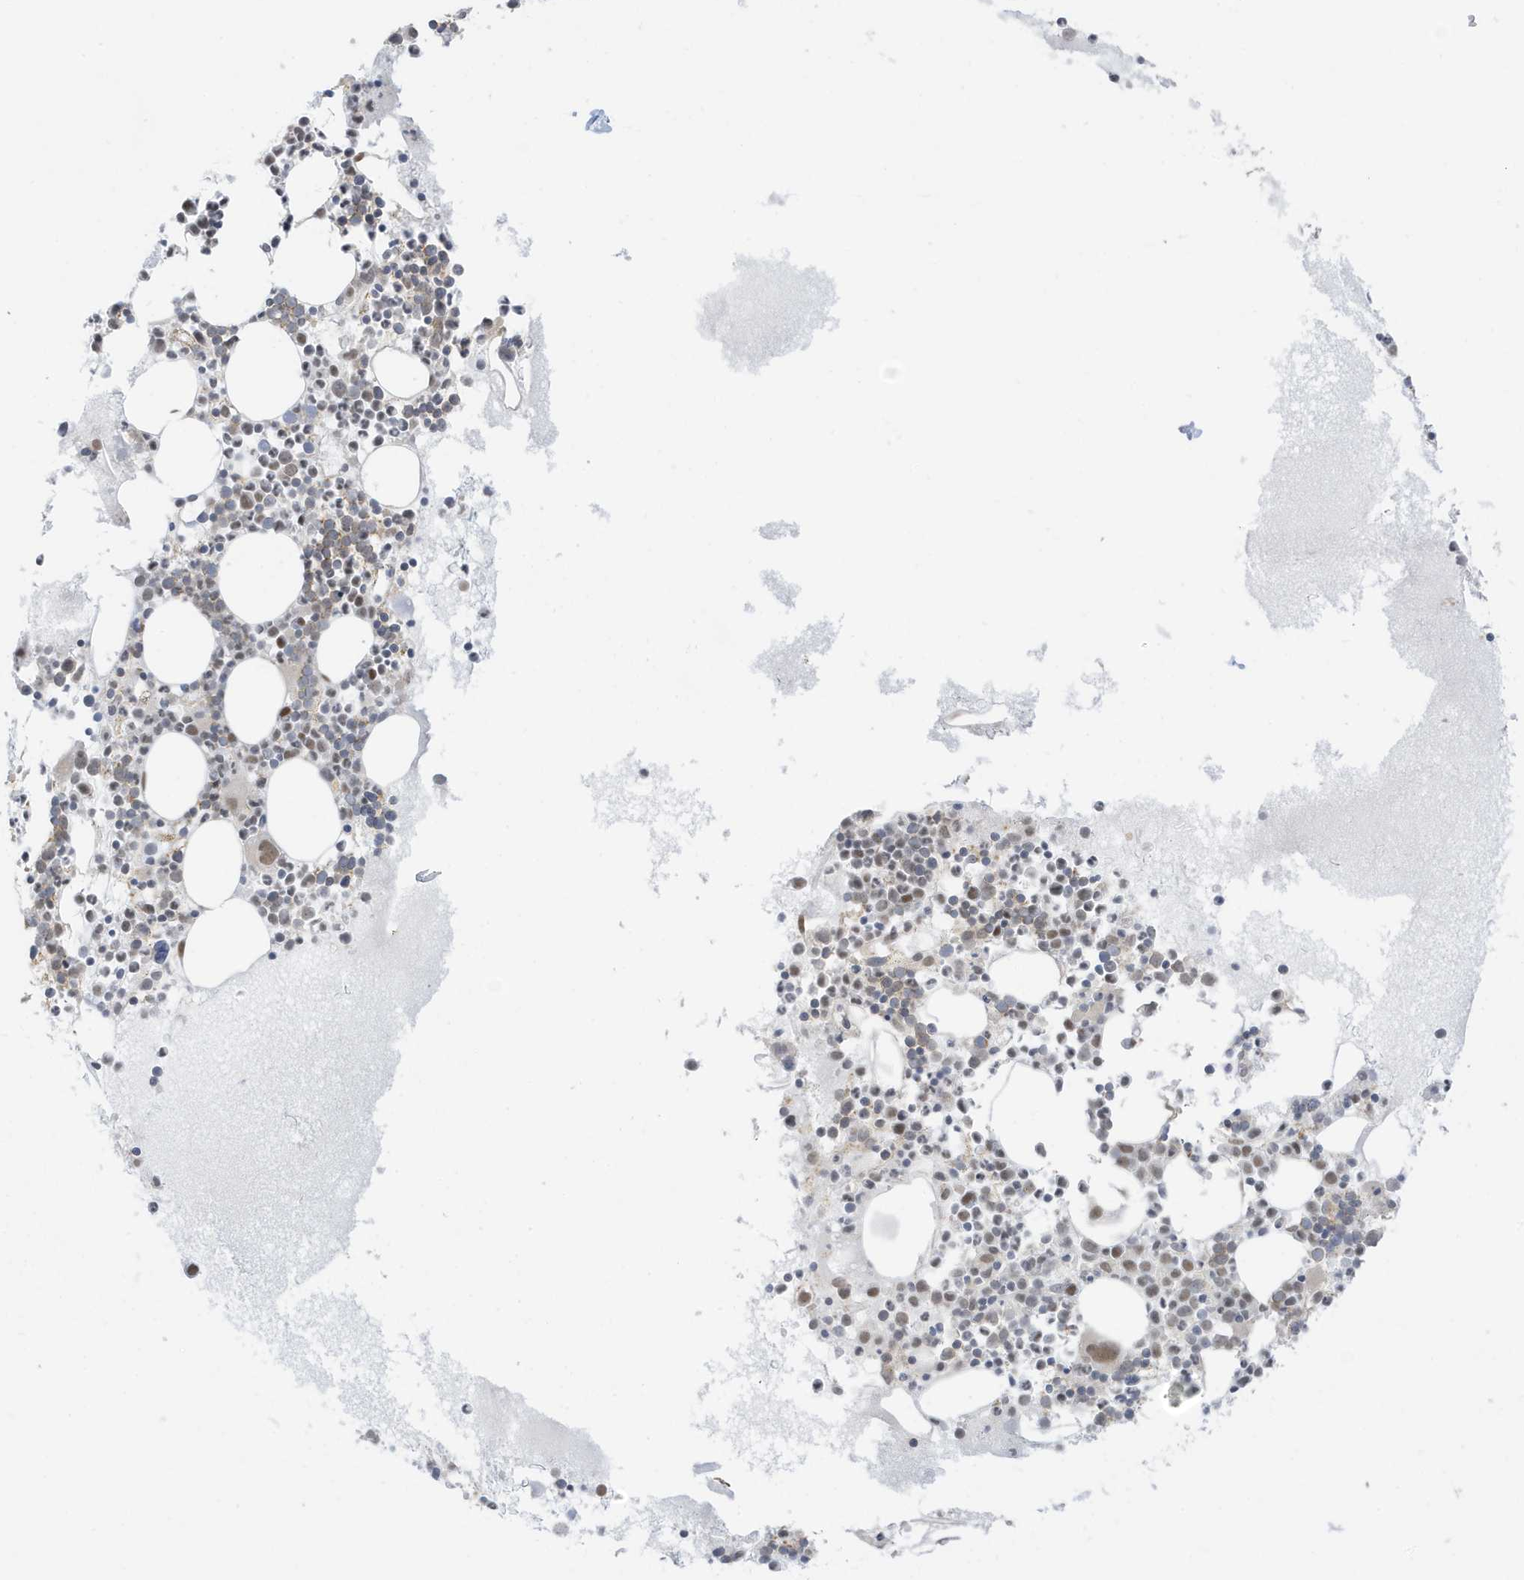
{"staining": {"intensity": "moderate", "quantity": "<25%", "location": "cytoplasmic/membranous,nuclear"}, "tissue": "bone marrow", "cell_type": "Hematopoietic cells", "image_type": "normal", "snomed": [{"axis": "morphology", "description": "Normal tissue, NOS"}, {"axis": "topography", "description": "Bone marrow"}], "caption": "Immunohistochemical staining of unremarkable human bone marrow exhibits low levels of moderate cytoplasmic/membranous,nuclear staining in about <25% of hematopoietic cells.", "gene": "MSL3", "patient": {"sex": "female", "age": 62}}